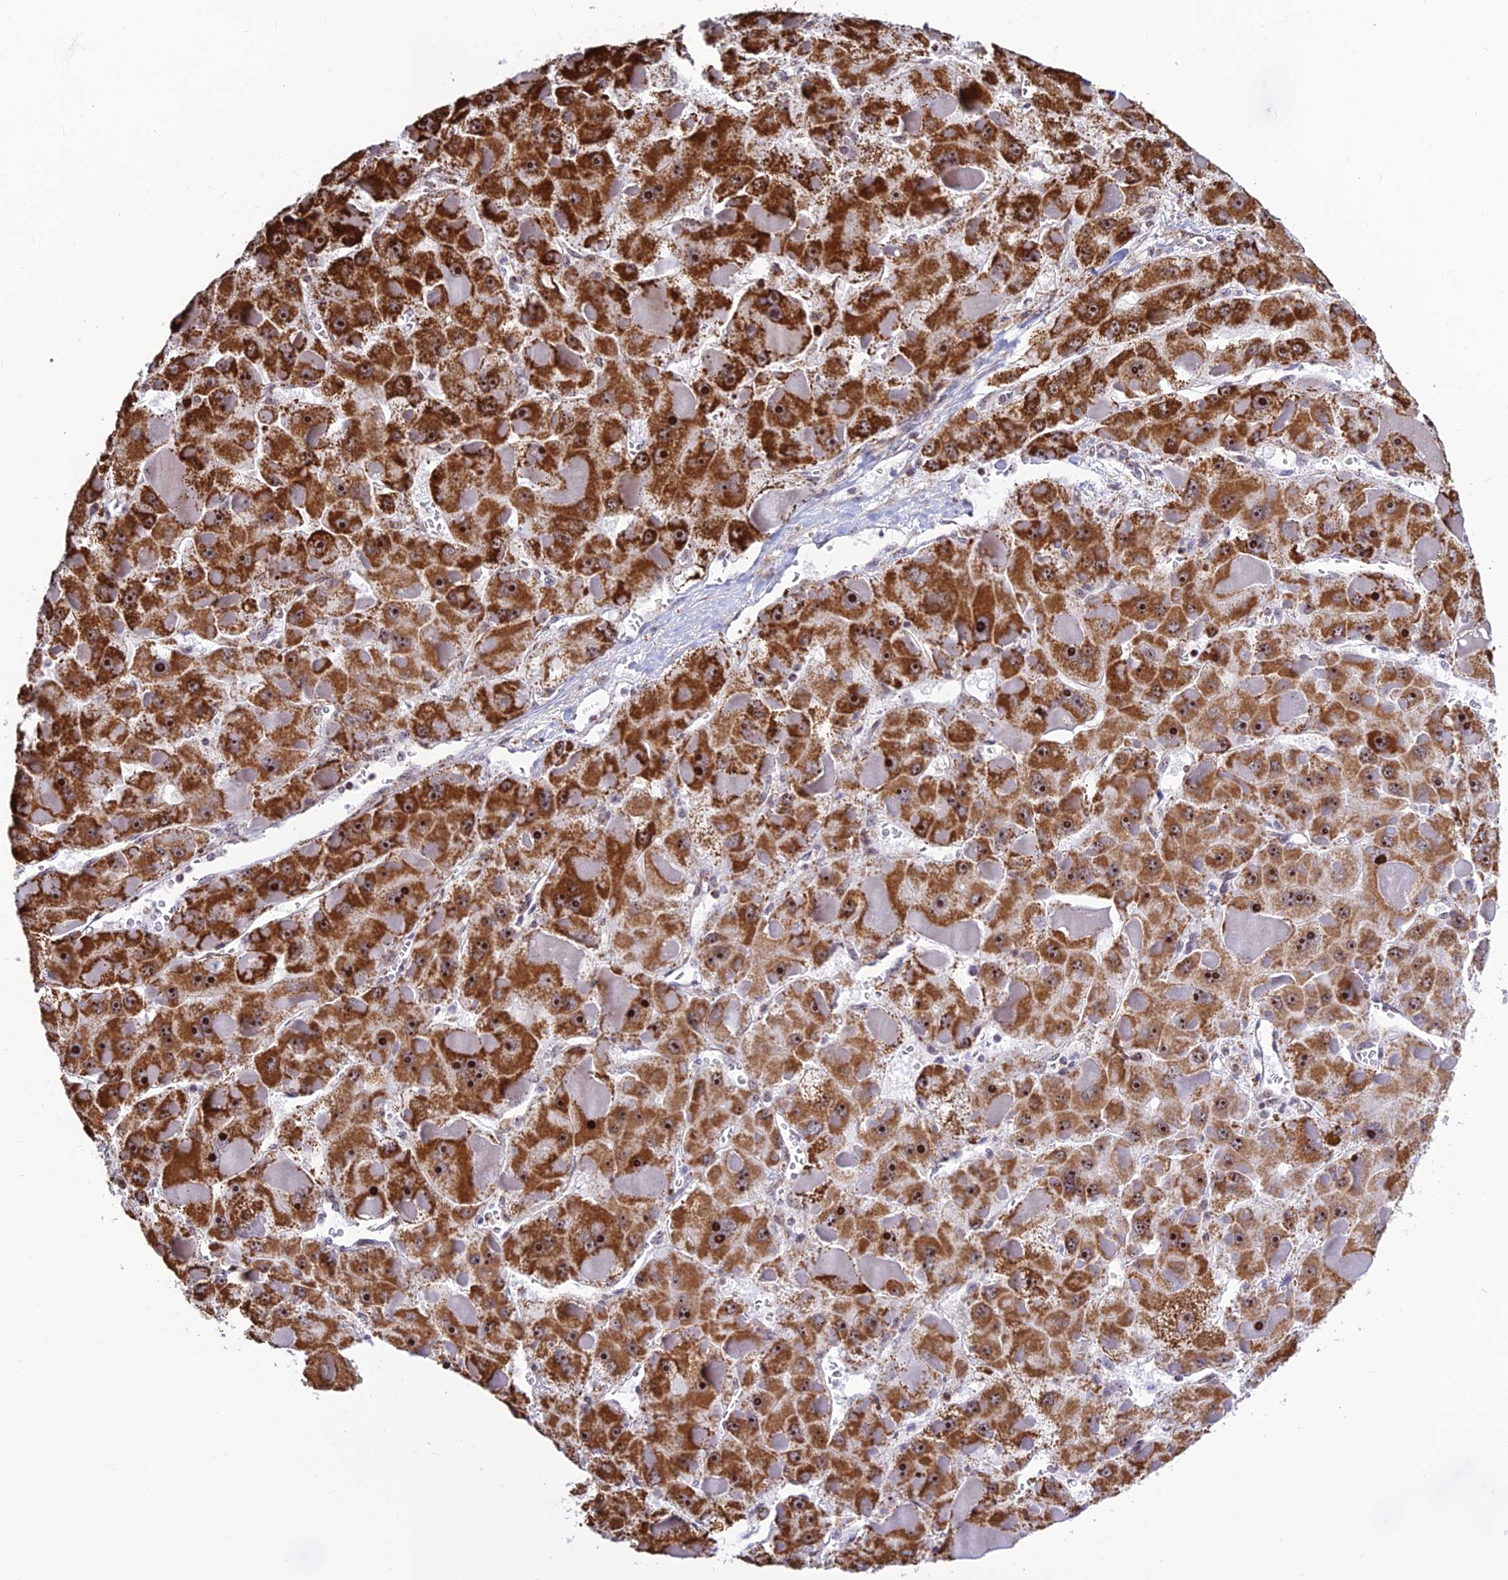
{"staining": {"intensity": "strong", "quantity": ">75%", "location": "cytoplasmic/membranous,nuclear"}, "tissue": "liver cancer", "cell_type": "Tumor cells", "image_type": "cancer", "snomed": [{"axis": "morphology", "description": "Carcinoma, Hepatocellular, NOS"}, {"axis": "topography", "description": "Liver"}], "caption": "Immunohistochemistry micrograph of hepatocellular carcinoma (liver) stained for a protein (brown), which exhibits high levels of strong cytoplasmic/membranous and nuclear expression in about >75% of tumor cells.", "gene": "POLR1G", "patient": {"sex": "female", "age": 73}}